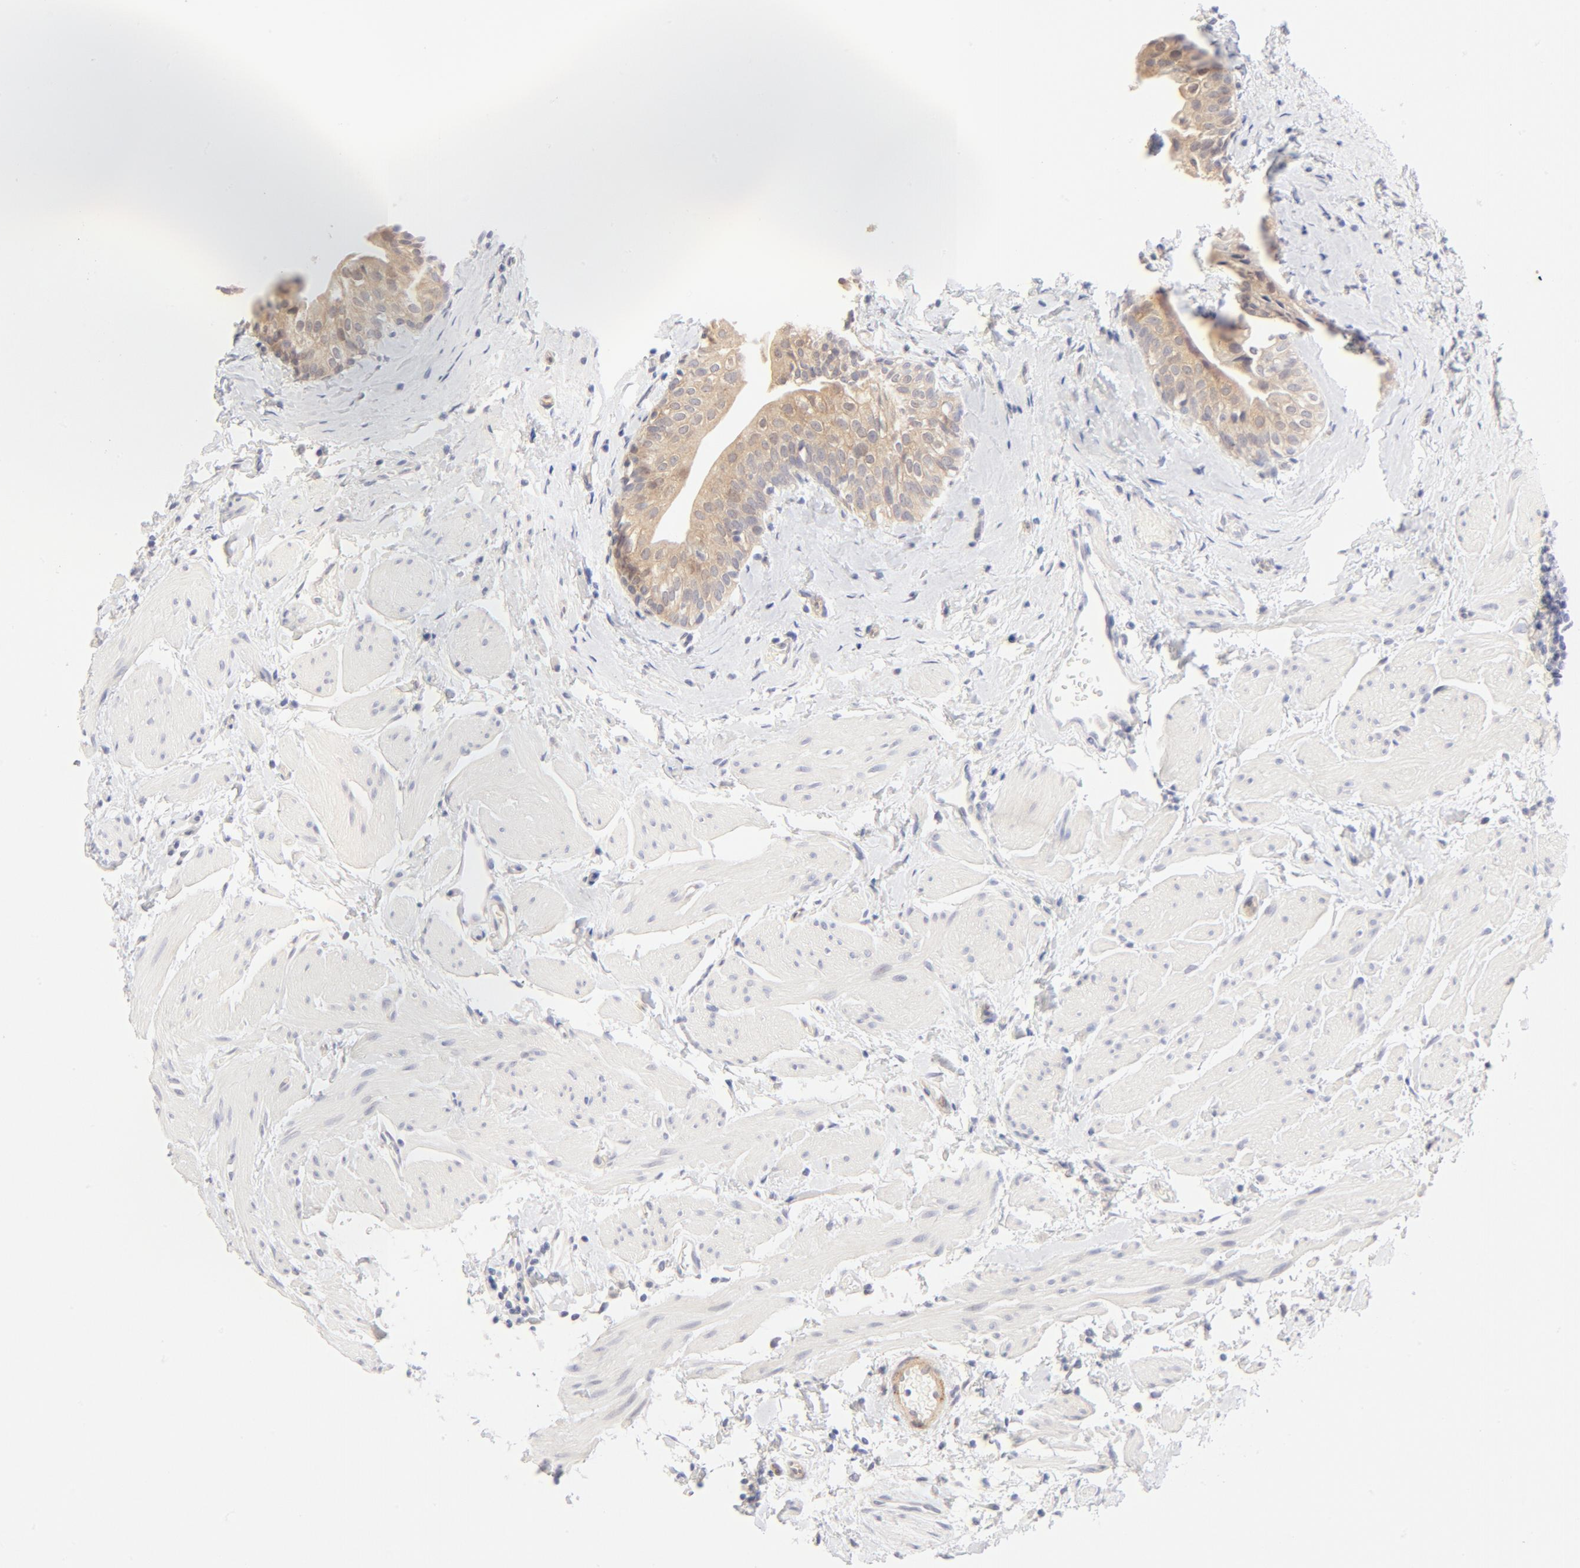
{"staining": {"intensity": "moderate", "quantity": ">75%", "location": "cytoplasmic/membranous"}, "tissue": "urinary bladder", "cell_type": "Urothelial cells", "image_type": "normal", "snomed": [{"axis": "morphology", "description": "Normal tissue, NOS"}, {"axis": "topography", "description": "Urinary bladder"}], "caption": "Benign urinary bladder shows moderate cytoplasmic/membranous positivity in approximately >75% of urothelial cells.", "gene": "NKX2", "patient": {"sex": "male", "age": 59}}